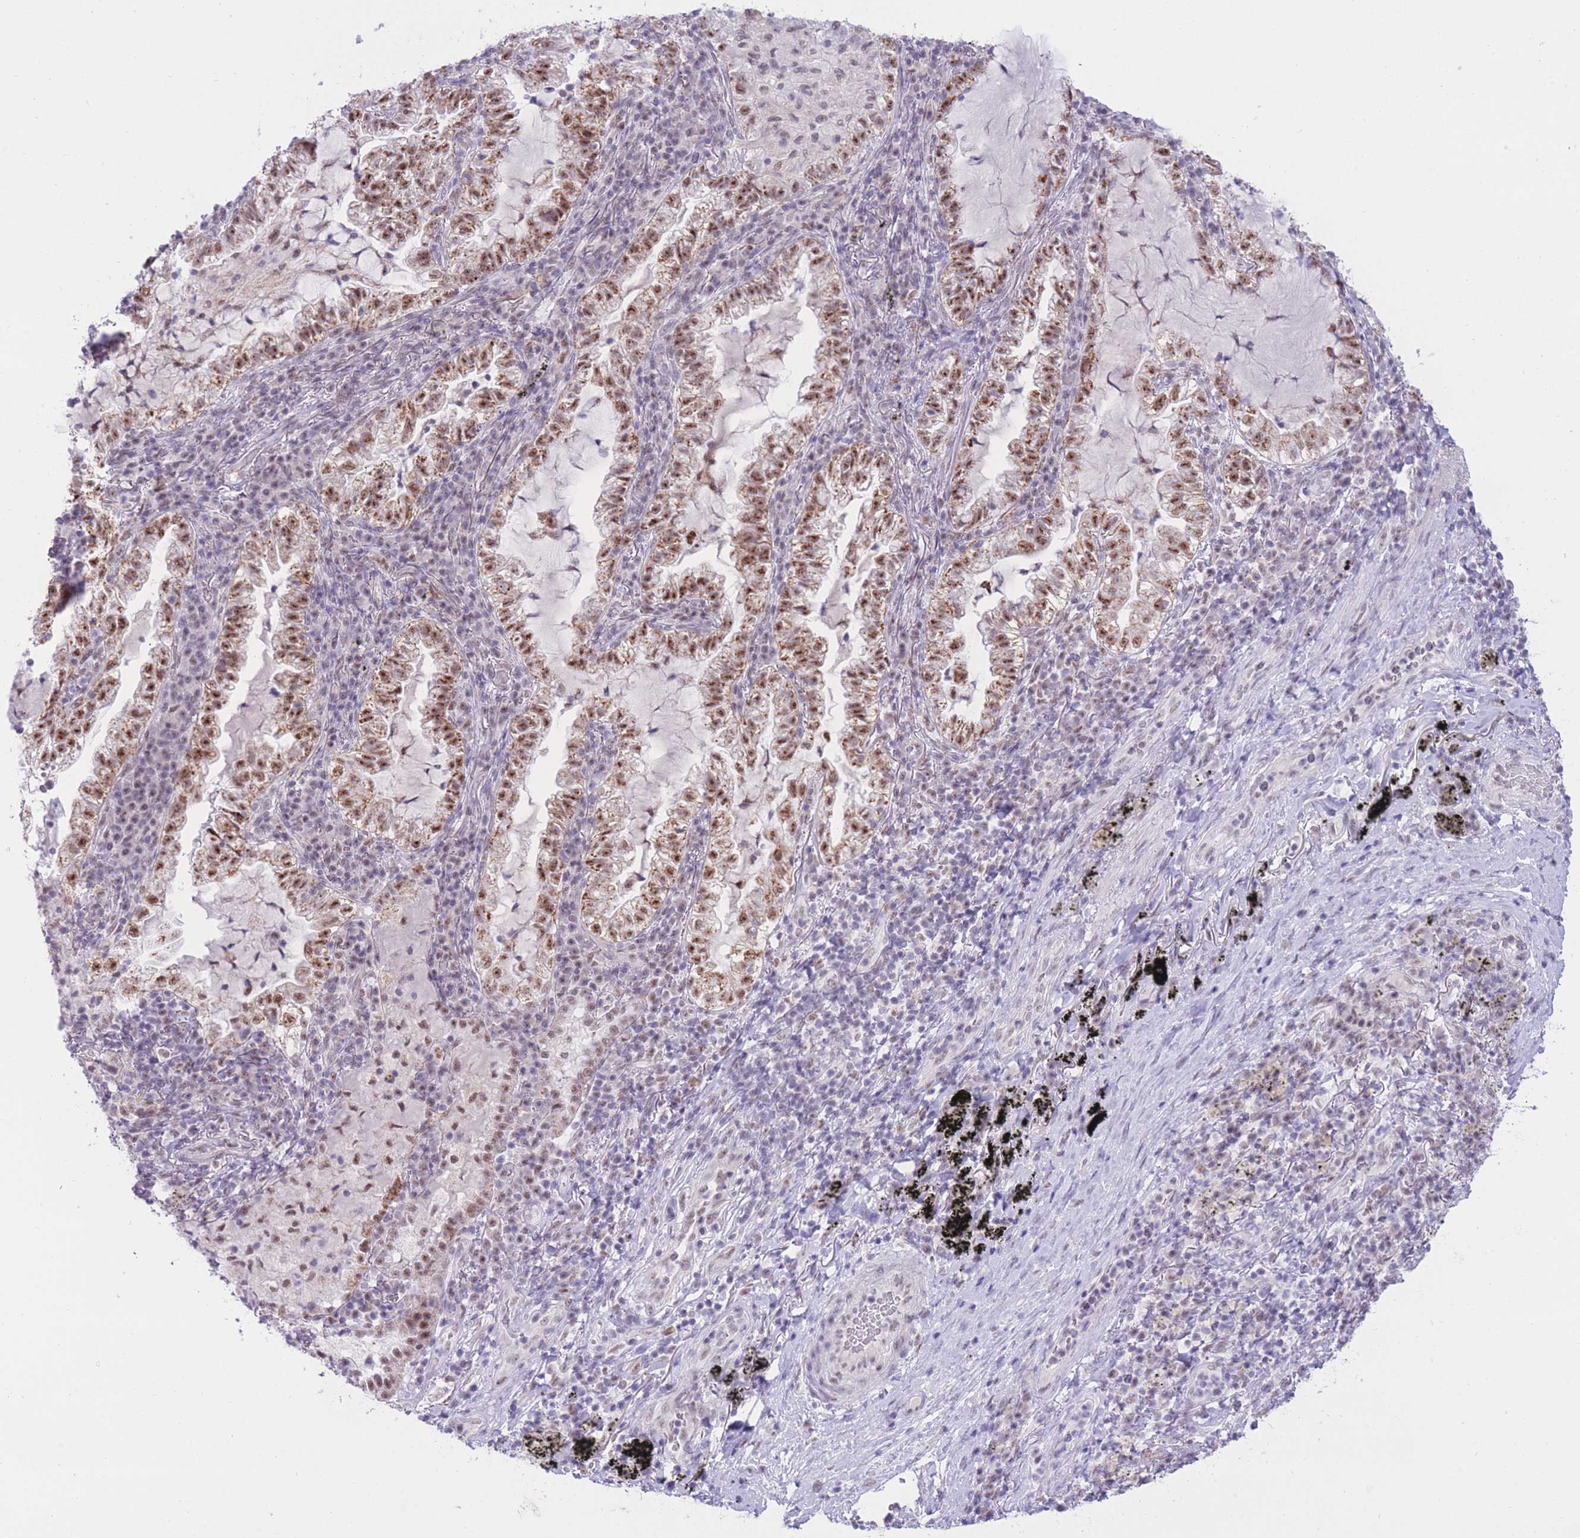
{"staining": {"intensity": "moderate", "quantity": ">75%", "location": "cytoplasmic/membranous,nuclear"}, "tissue": "lung cancer", "cell_type": "Tumor cells", "image_type": "cancer", "snomed": [{"axis": "morphology", "description": "Adenocarcinoma, NOS"}, {"axis": "topography", "description": "Lung"}], "caption": "An image of lung adenocarcinoma stained for a protein demonstrates moderate cytoplasmic/membranous and nuclear brown staining in tumor cells.", "gene": "CYP2B6", "patient": {"sex": "female", "age": 73}}